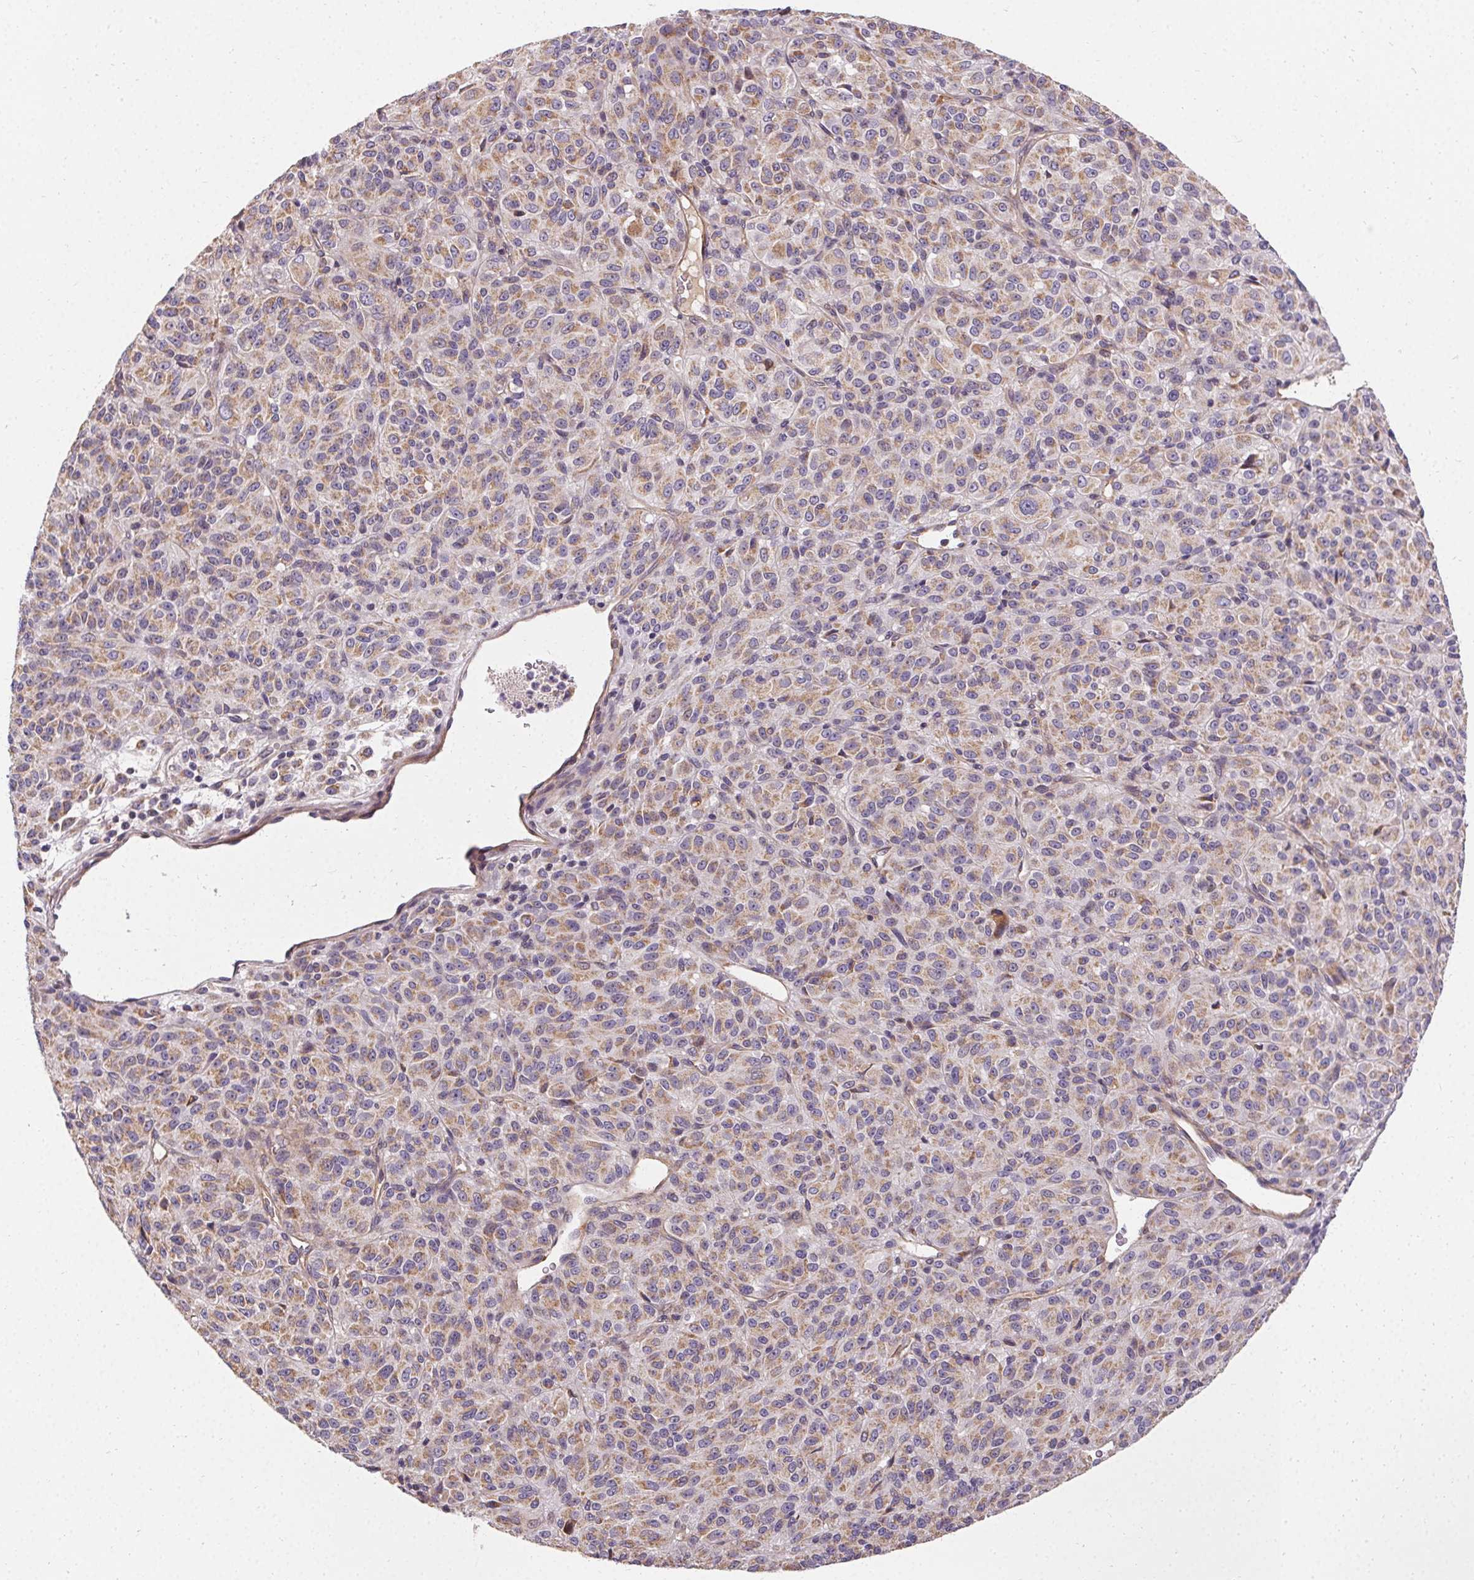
{"staining": {"intensity": "weak", "quantity": "25%-75%", "location": "cytoplasmic/membranous"}, "tissue": "melanoma", "cell_type": "Tumor cells", "image_type": "cancer", "snomed": [{"axis": "morphology", "description": "Malignant melanoma, Metastatic site"}, {"axis": "topography", "description": "Brain"}], "caption": "Immunohistochemical staining of malignant melanoma (metastatic site) exhibits weak cytoplasmic/membranous protein positivity in approximately 25%-75% of tumor cells.", "gene": "APLP1", "patient": {"sex": "female", "age": 56}}